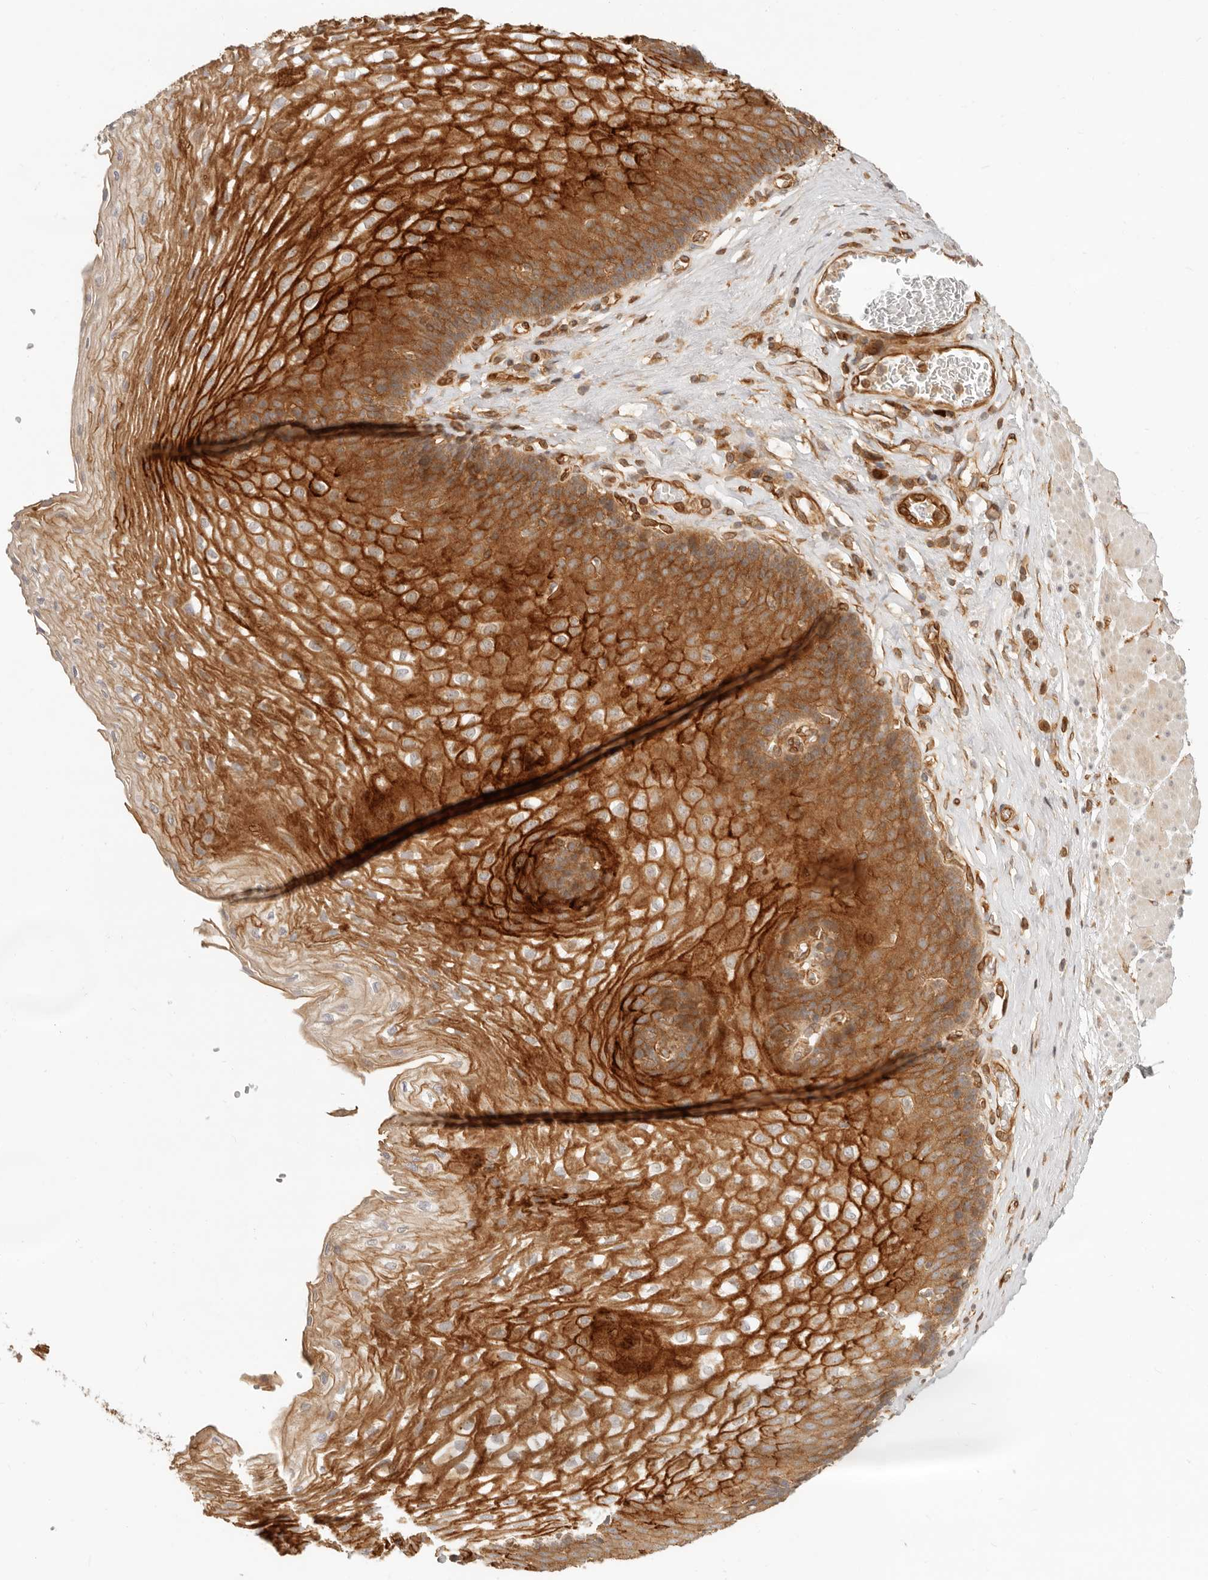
{"staining": {"intensity": "strong", "quantity": ">75%", "location": "cytoplasmic/membranous"}, "tissue": "esophagus", "cell_type": "Squamous epithelial cells", "image_type": "normal", "snomed": [{"axis": "morphology", "description": "Normal tissue, NOS"}, {"axis": "topography", "description": "Esophagus"}], "caption": "IHC of unremarkable esophagus shows high levels of strong cytoplasmic/membranous expression in about >75% of squamous epithelial cells.", "gene": "UFSP1", "patient": {"sex": "female", "age": 66}}